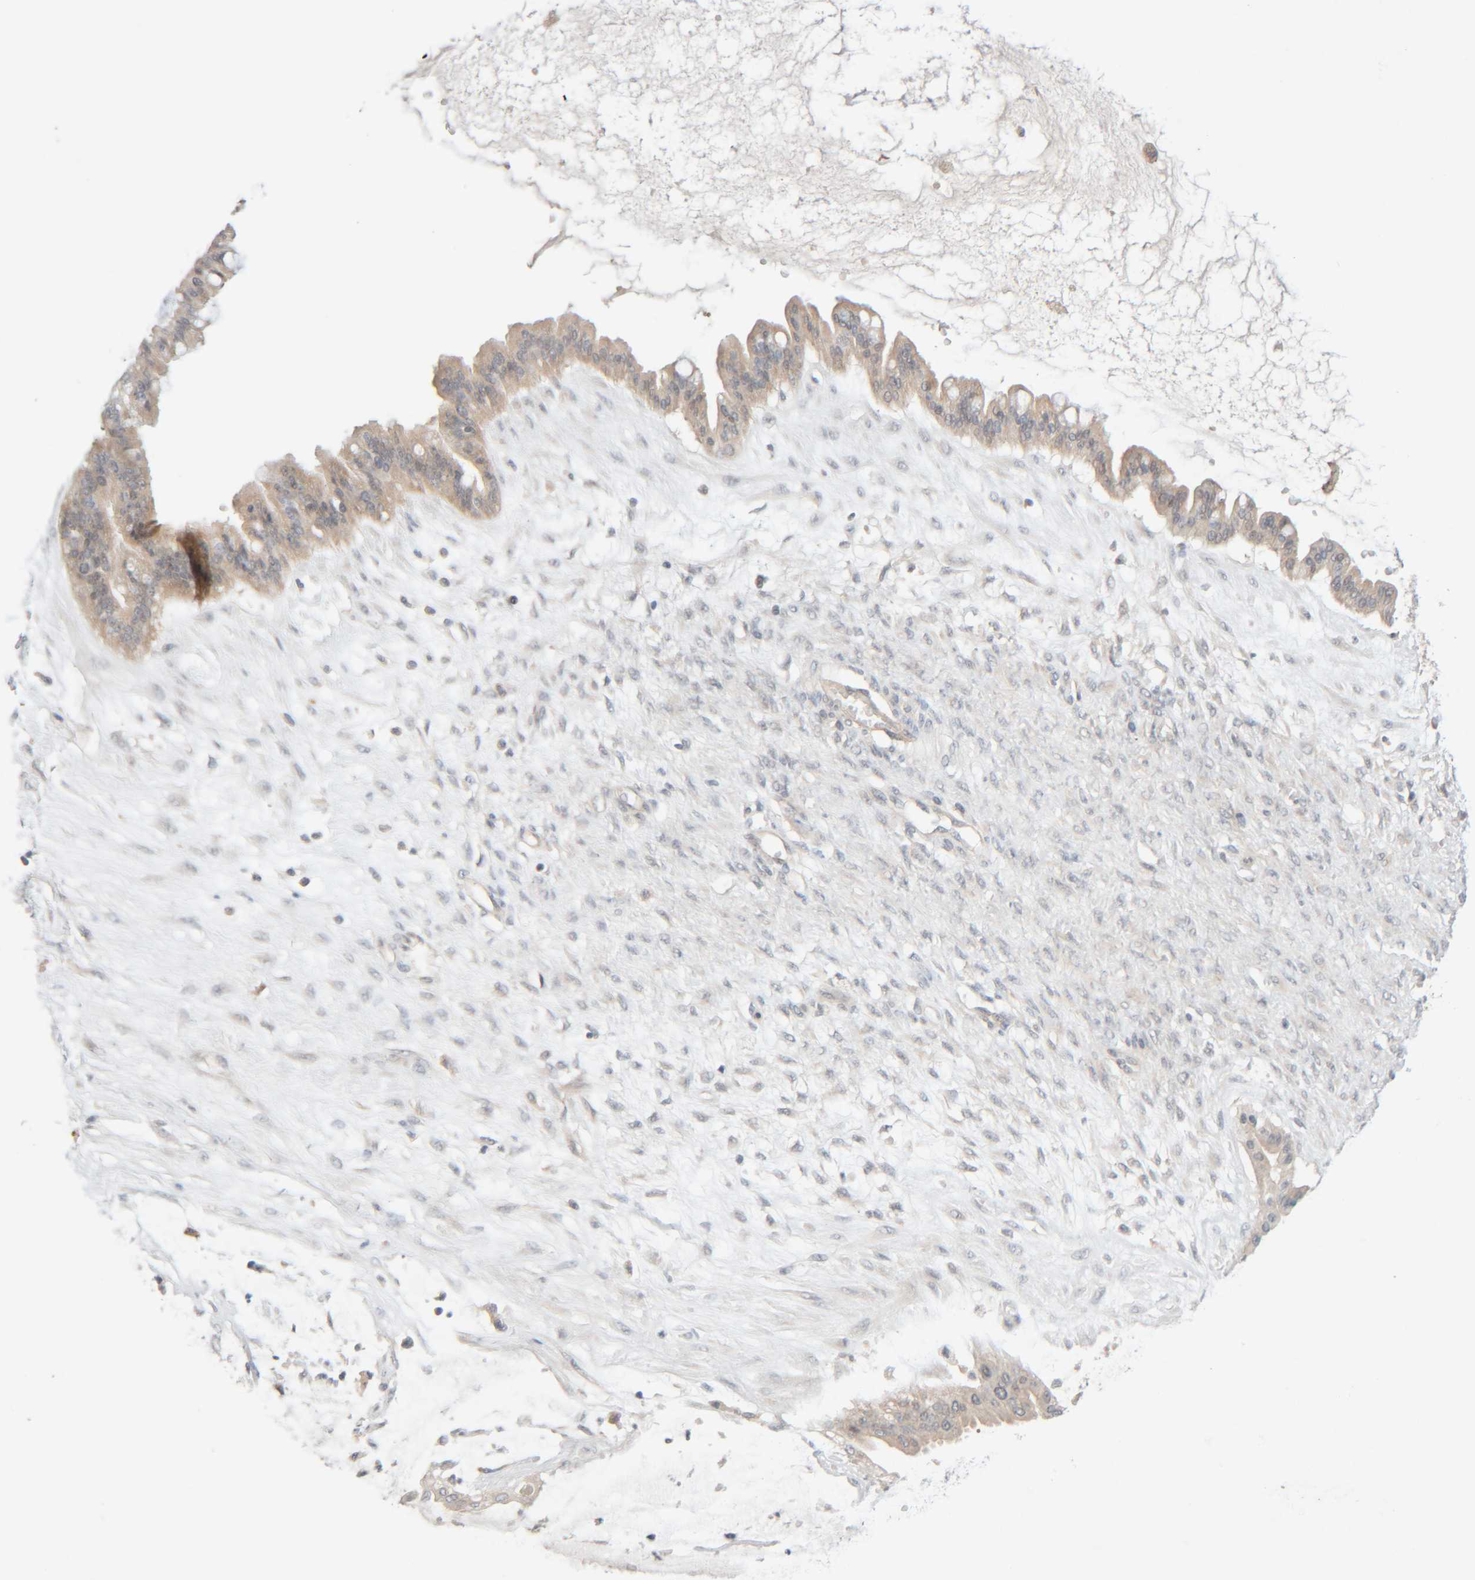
{"staining": {"intensity": "weak", "quantity": "25%-75%", "location": "cytoplasmic/membranous"}, "tissue": "ovarian cancer", "cell_type": "Tumor cells", "image_type": "cancer", "snomed": [{"axis": "morphology", "description": "Cystadenocarcinoma, mucinous, NOS"}, {"axis": "topography", "description": "Ovary"}], "caption": "Protein staining by immunohistochemistry (IHC) reveals weak cytoplasmic/membranous expression in approximately 25%-75% of tumor cells in mucinous cystadenocarcinoma (ovarian).", "gene": "CHKA", "patient": {"sex": "female", "age": 73}}